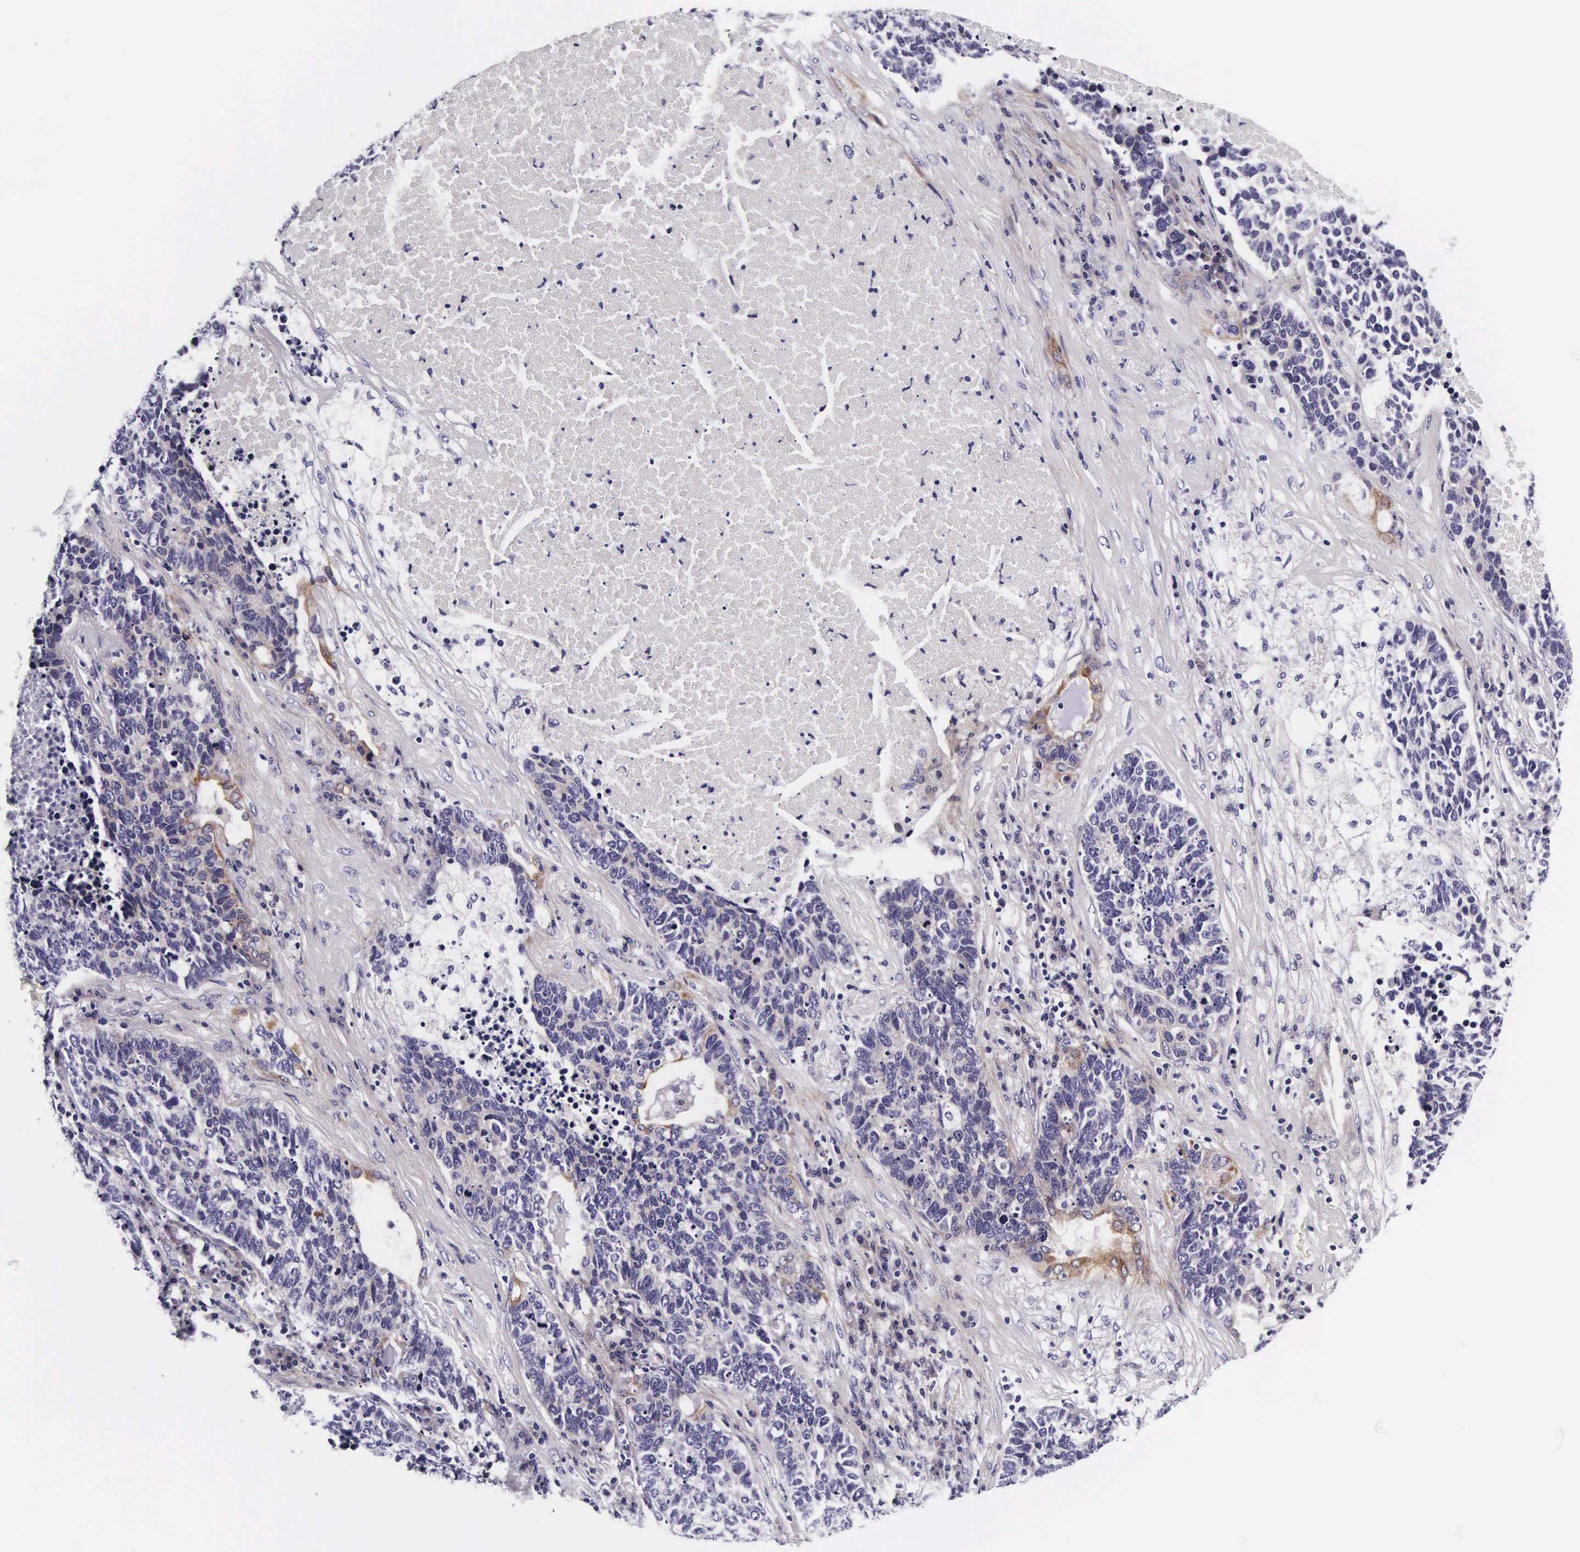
{"staining": {"intensity": "negative", "quantity": "none", "location": "none"}, "tissue": "lung cancer", "cell_type": "Tumor cells", "image_type": "cancer", "snomed": [{"axis": "morphology", "description": "Neoplasm, malignant, NOS"}, {"axis": "topography", "description": "Lung"}], "caption": "Lung neoplasm (malignant) was stained to show a protein in brown. There is no significant expression in tumor cells.", "gene": "UPRT", "patient": {"sex": "female", "age": 75}}